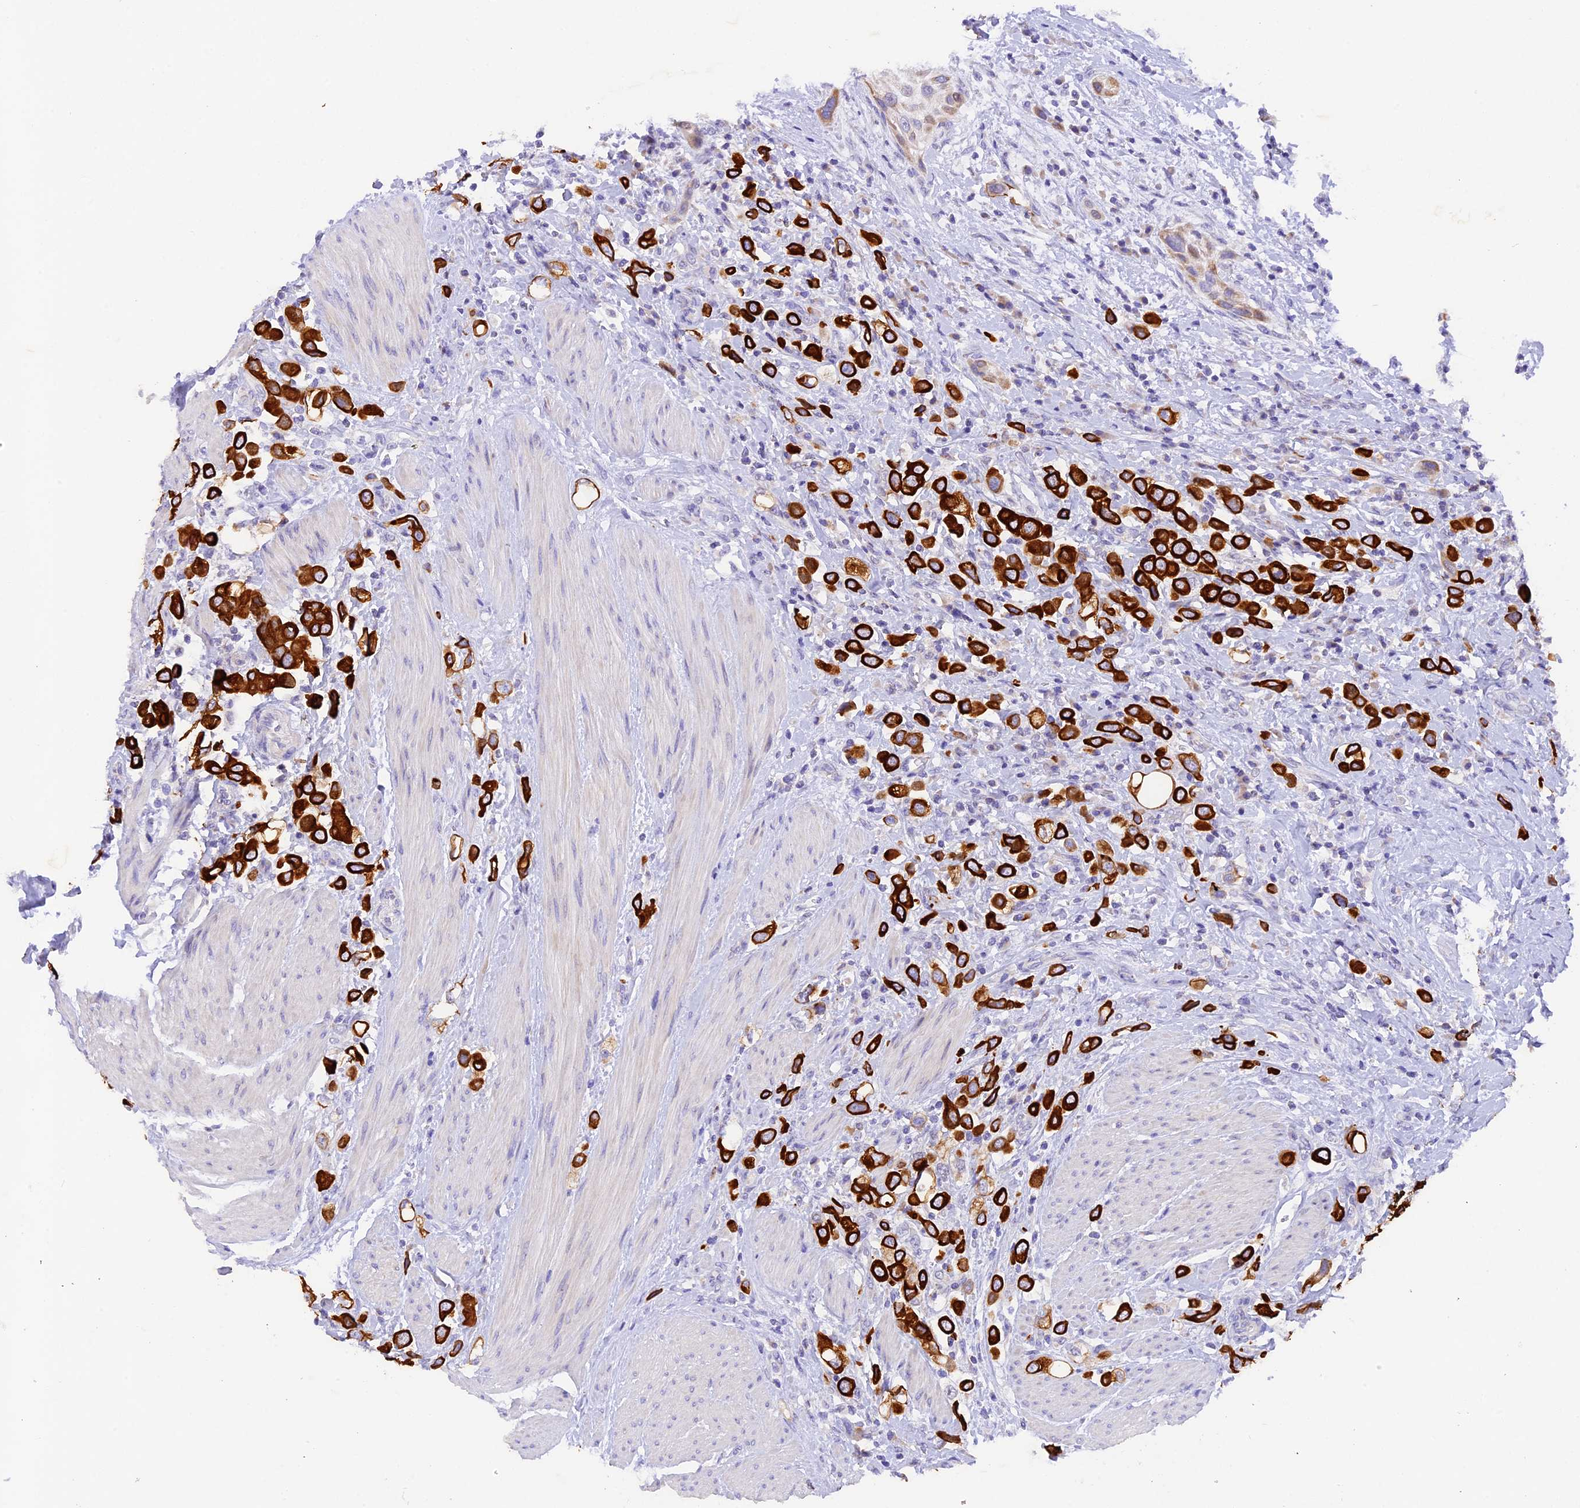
{"staining": {"intensity": "strong", "quantity": ">75%", "location": "cytoplasmic/membranous"}, "tissue": "urothelial cancer", "cell_type": "Tumor cells", "image_type": "cancer", "snomed": [{"axis": "morphology", "description": "Urothelial carcinoma, High grade"}, {"axis": "topography", "description": "Urinary bladder"}], "caption": "Protein staining of urothelial cancer tissue exhibits strong cytoplasmic/membranous expression in approximately >75% of tumor cells. (Brightfield microscopy of DAB IHC at high magnification).", "gene": "PKIA", "patient": {"sex": "male", "age": 50}}